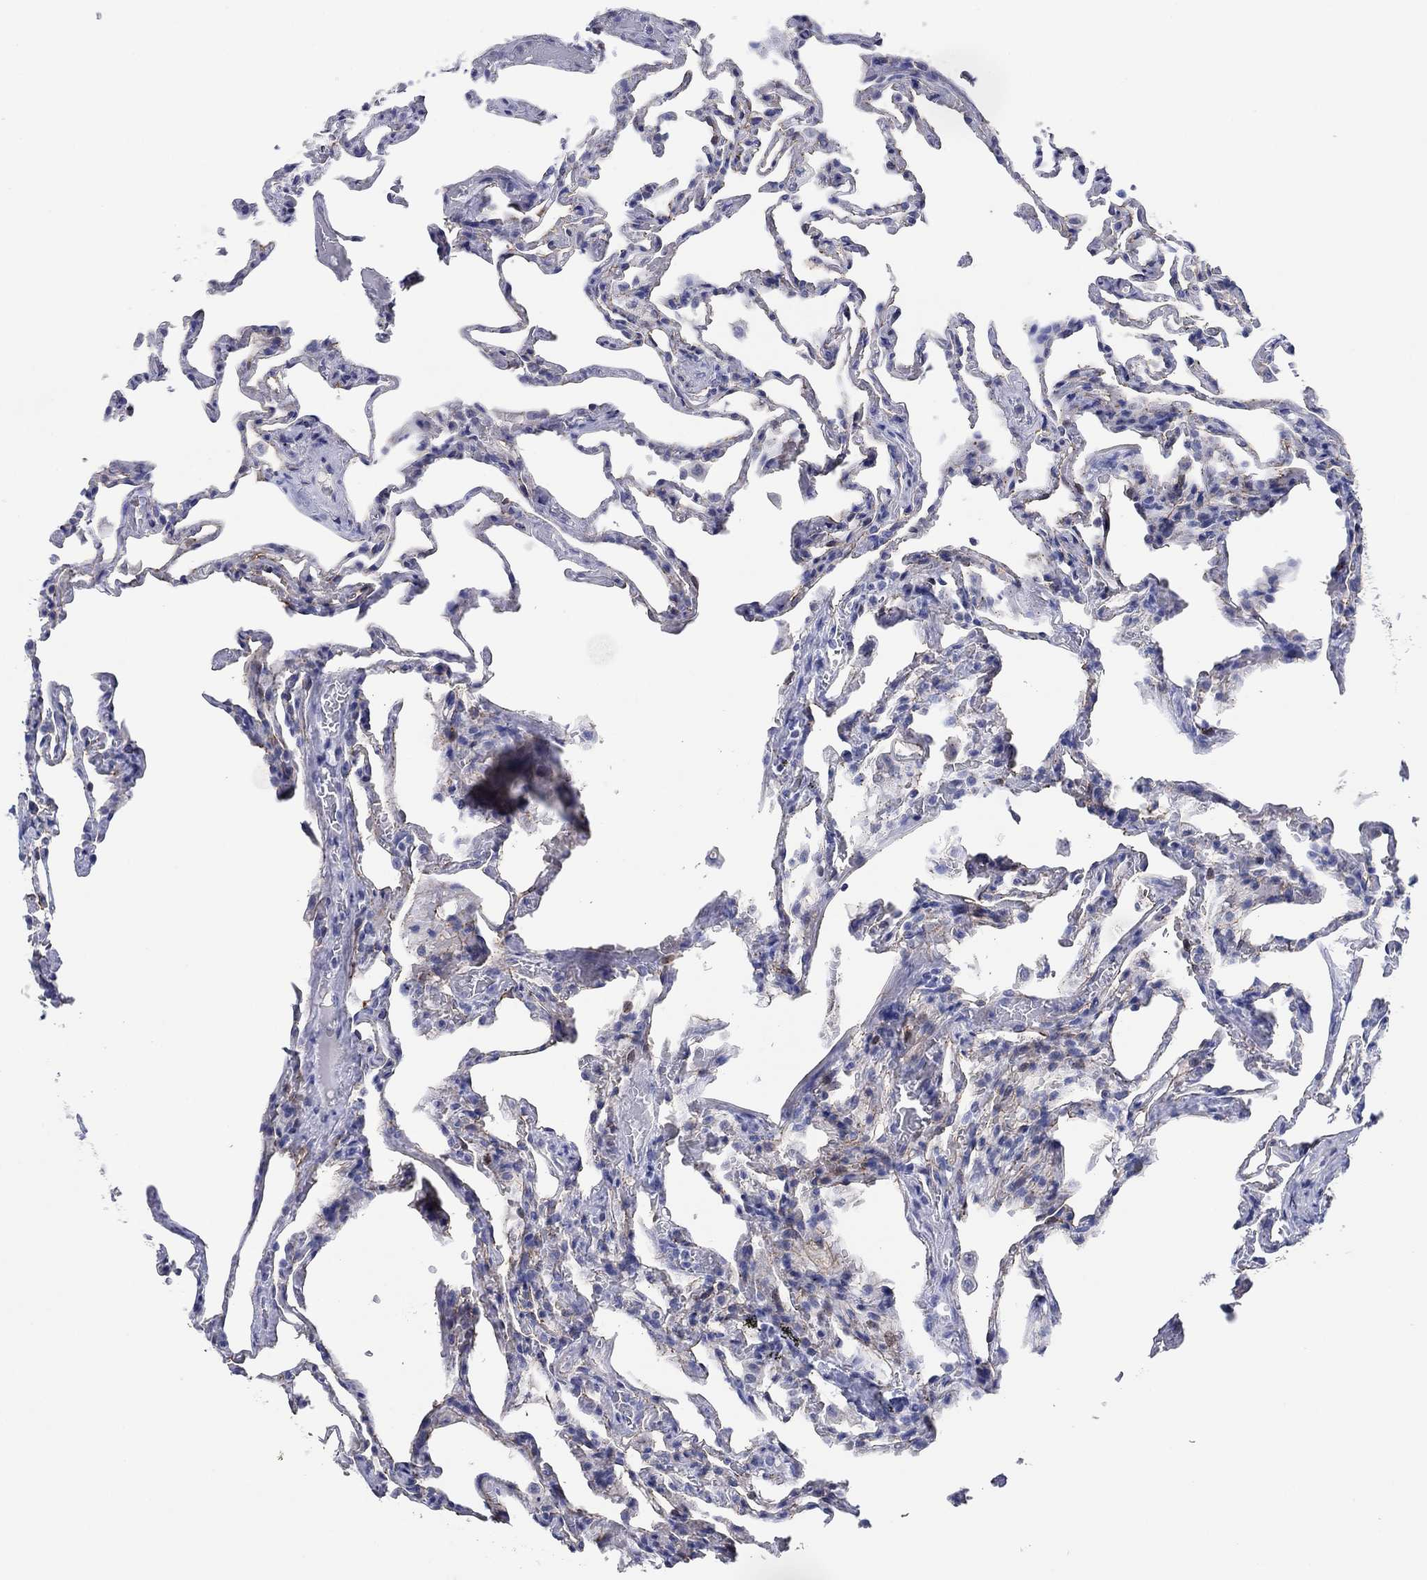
{"staining": {"intensity": "negative", "quantity": "none", "location": "none"}, "tissue": "lung", "cell_type": "Alveolar cells", "image_type": "normal", "snomed": [{"axis": "morphology", "description": "Normal tissue, NOS"}, {"axis": "topography", "description": "Lung"}], "caption": "This photomicrograph is of benign lung stained with immunohistochemistry (IHC) to label a protein in brown with the nuclei are counter-stained blue. There is no staining in alveolar cells.", "gene": "POU5F1", "patient": {"sex": "female", "age": 43}}